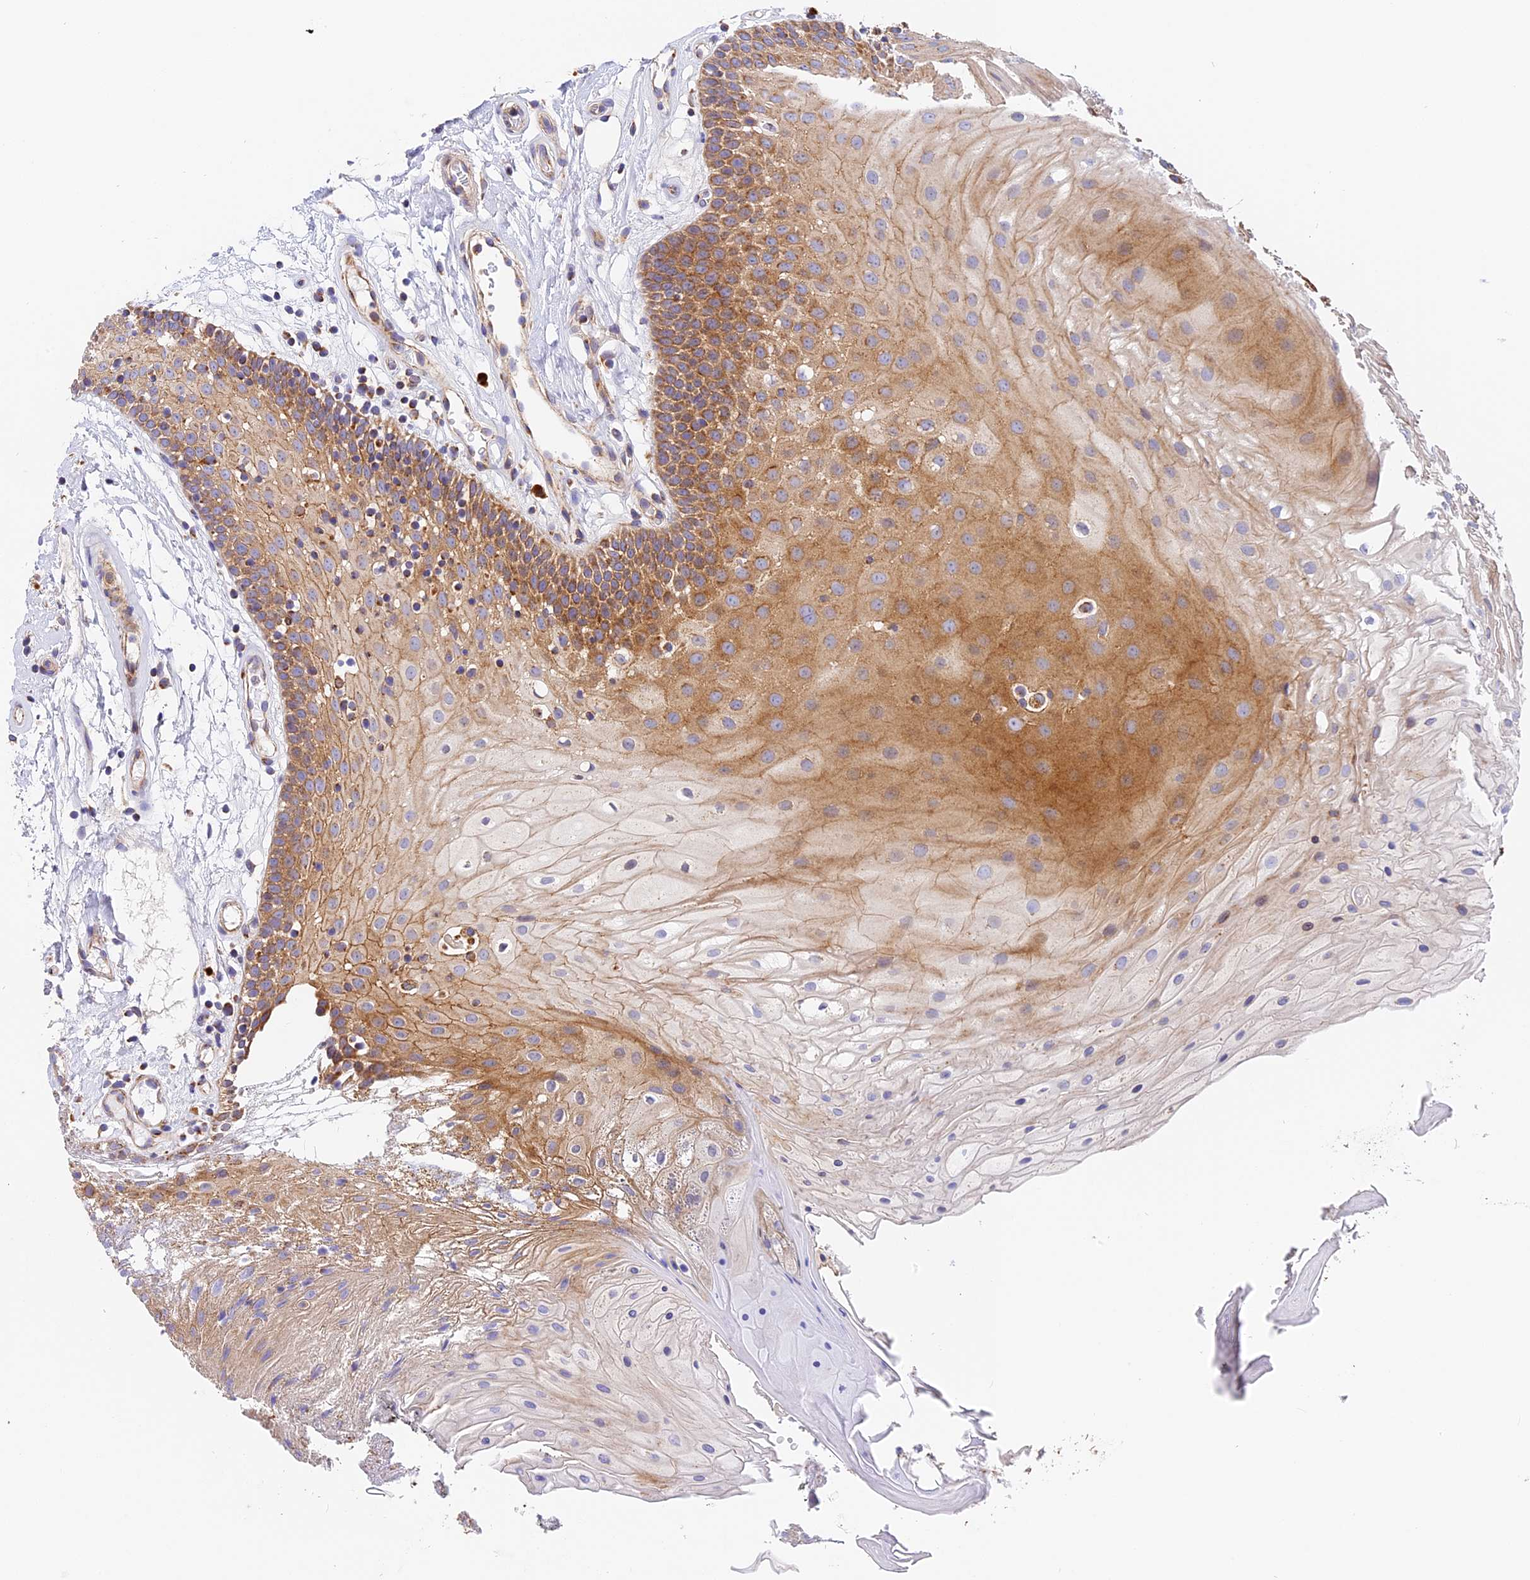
{"staining": {"intensity": "moderate", "quantity": ">75%", "location": "cytoplasmic/membranous"}, "tissue": "oral mucosa", "cell_type": "Squamous epithelial cells", "image_type": "normal", "snomed": [{"axis": "morphology", "description": "Normal tissue, NOS"}, {"axis": "topography", "description": "Oral tissue"}], "caption": "Squamous epithelial cells show medium levels of moderate cytoplasmic/membranous expression in about >75% of cells in unremarkable human oral mucosa. (DAB (3,3'-diaminobenzidine) = brown stain, brightfield microscopy at high magnification).", "gene": "MRAS", "patient": {"sex": "female", "age": 80}}